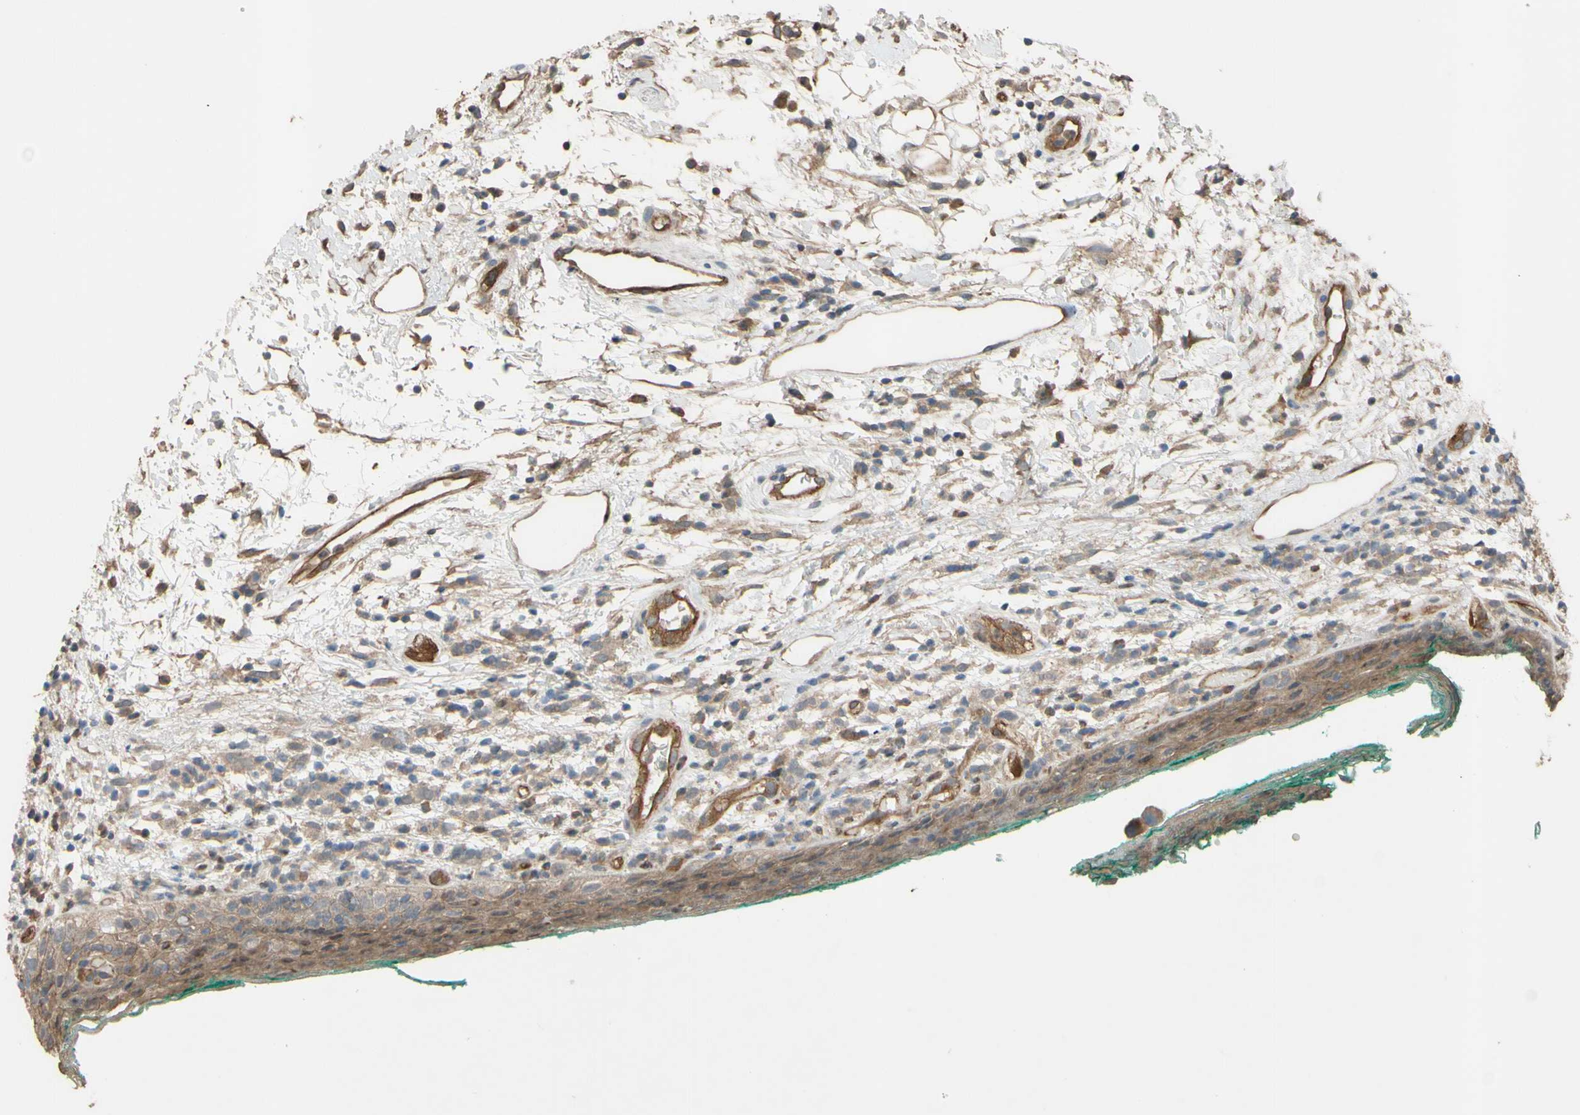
{"staining": {"intensity": "moderate", "quantity": ">75%", "location": "cytoplasmic/membranous"}, "tissue": "oral mucosa", "cell_type": "Squamous epithelial cells", "image_type": "normal", "snomed": [{"axis": "morphology", "description": "Normal tissue, NOS"}, {"axis": "topography", "description": "Skeletal muscle"}, {"axis": "topography", "description": "Oral tissue"}, {"axis": "topography", "description": "Peripheral nerve tissue"}], "caption": "The histopathology image reveals a brown stain indicating the presence of a protein in the cytoplasmic/membranous of squamous epithelial cells in oral mucosa. (DAB (3,3'-diaminobenzidine) IHC with brightfield microscopy, high magnification).", "gene": "SHROOM4", "patient": {"sex": "female", "age": 84}}